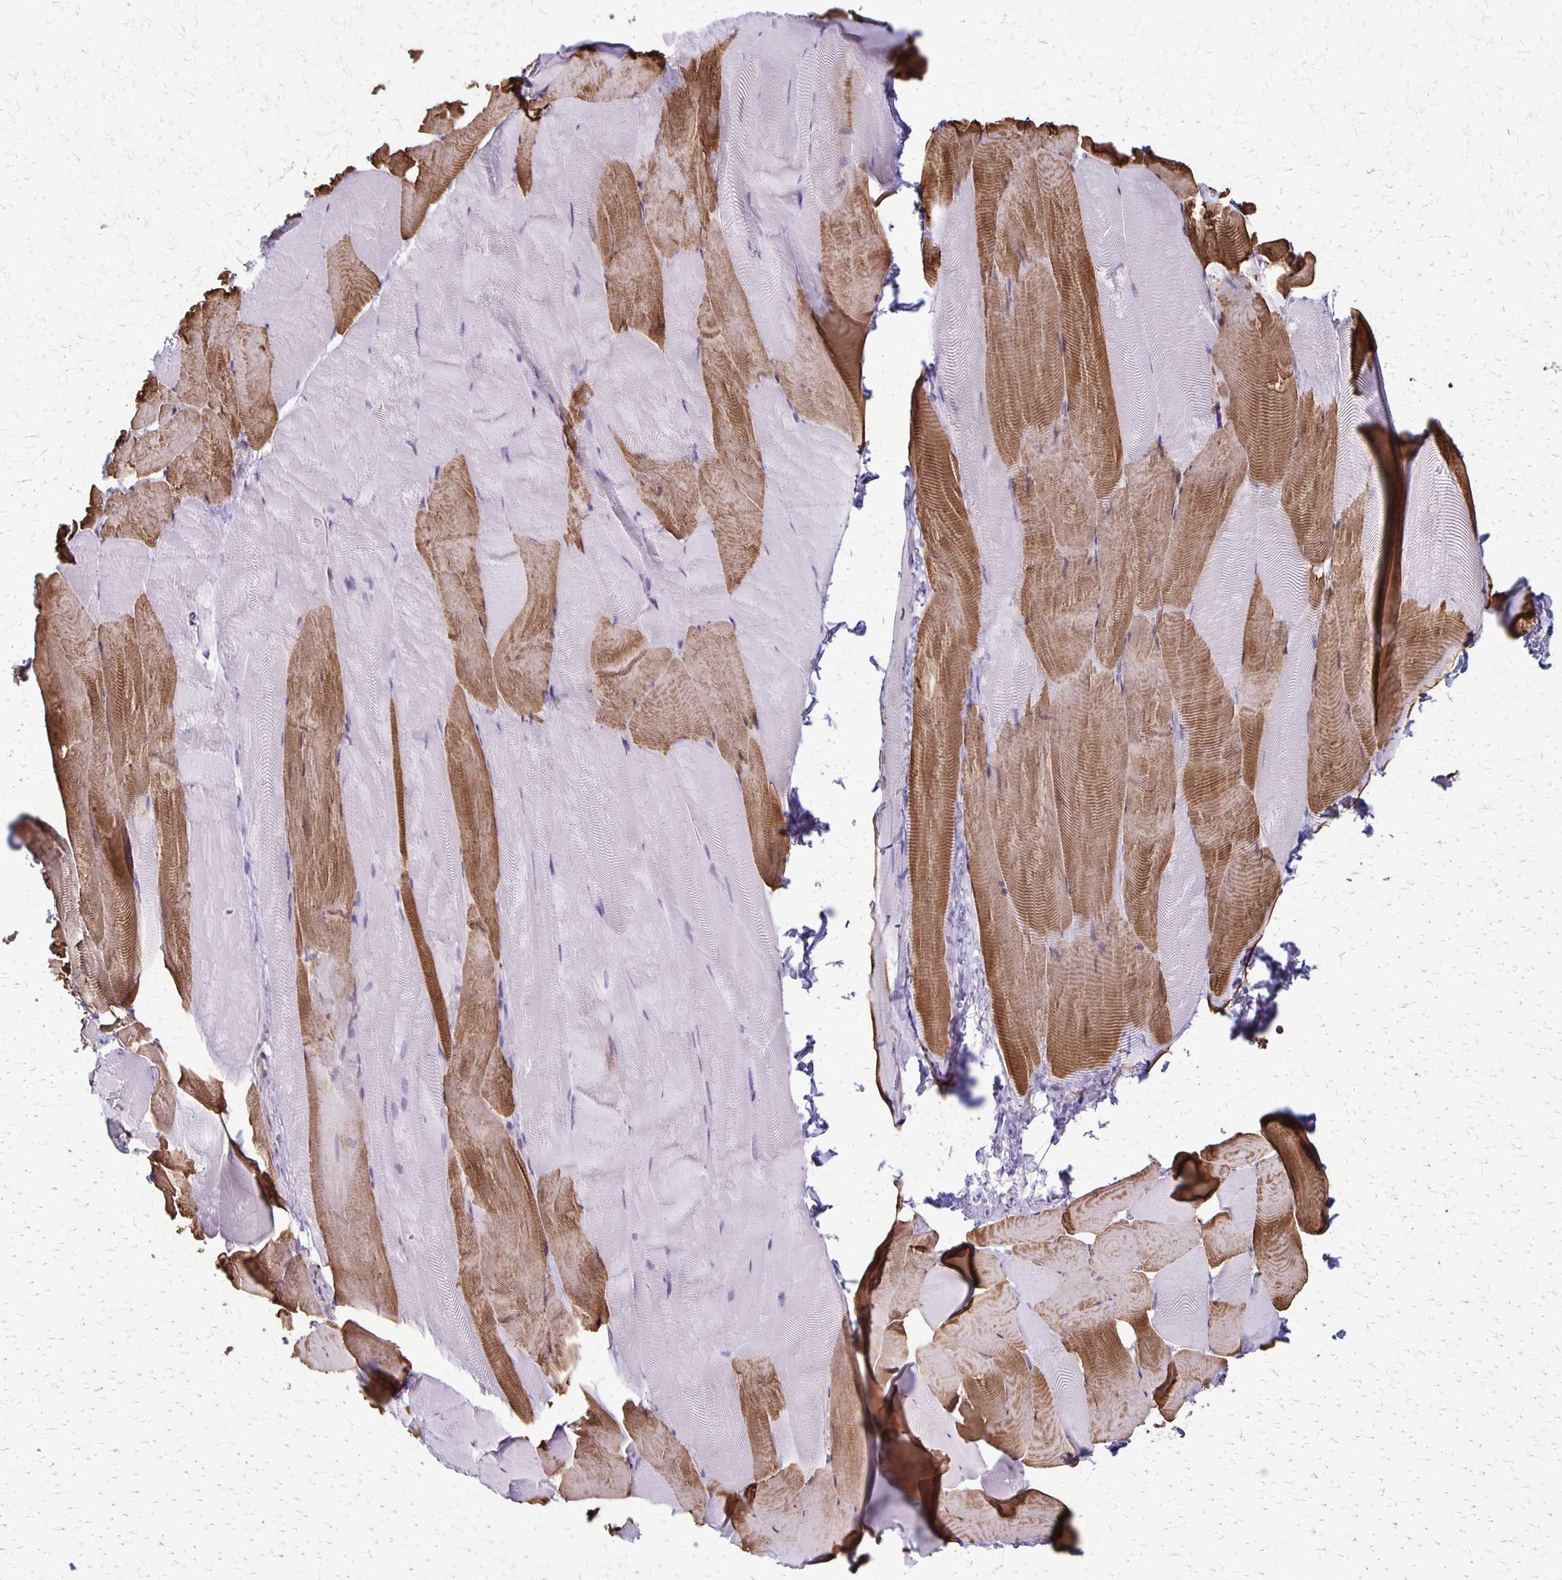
{"staining": {"intensity": "moderate", "quantity": "25%-75%", "location": "cytoplasmic/membranous"}, "tissue": "skeletal muscle", "cell_type": "Myocytes", "image_type": "normal", "snomed": [{"axis": "morphology", "description": "Normal tissue, NOS"}, {"axis": "topography", "description": "Skeletal muscle"}], "caption": "Skeletal muscle stained with DAB immunohistochemistry shows medium levels of moderate cytoplasmic/membranous expression in approximately 25%-75% of myocytes. (IHC, brightfield microscopy, high magnification).", "gene": "SEPTIN5", "patient": {"sex": "female", "age": 64}}